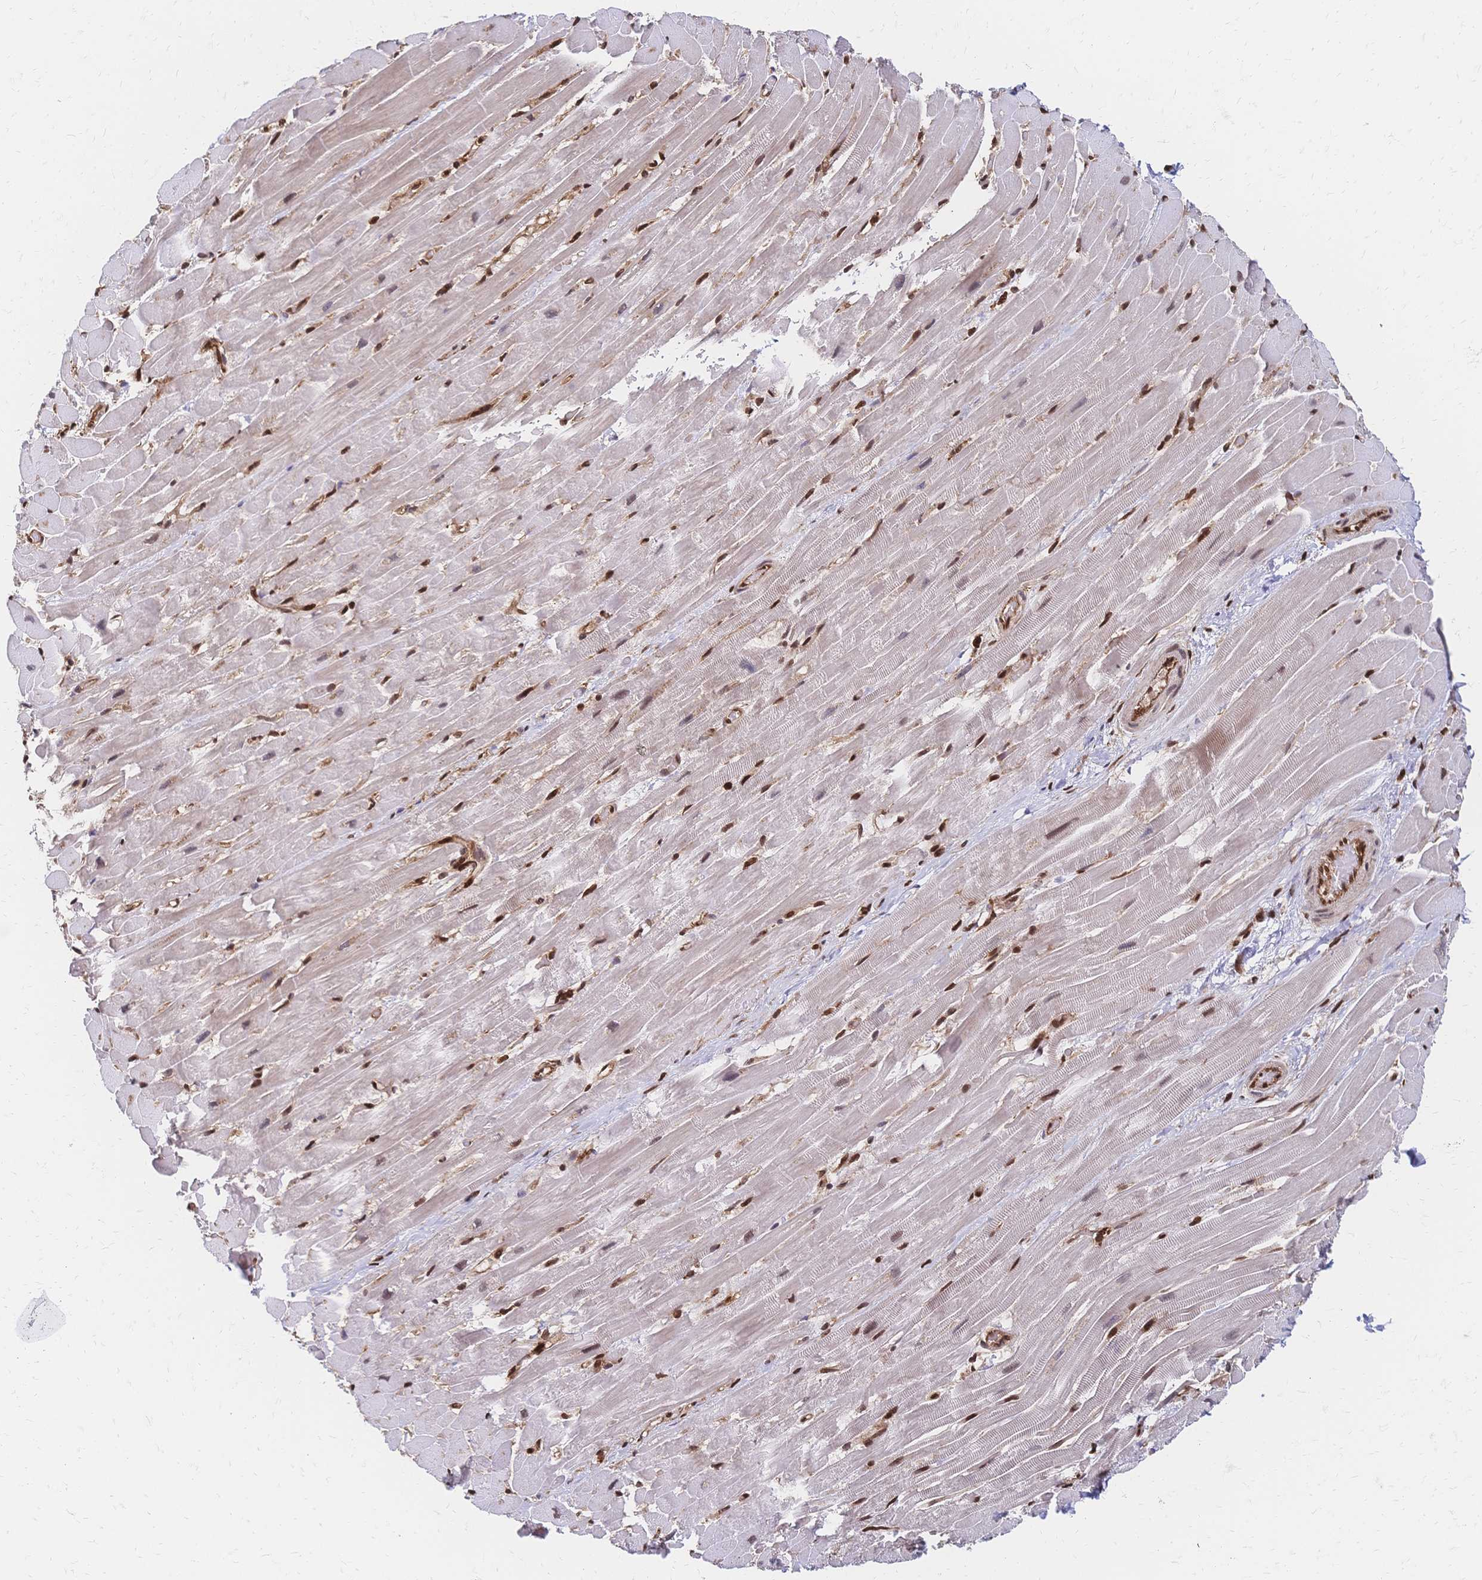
{"staining": {"intensity": "strong", "quantity": "25%-75%", "location": "nuclear"}, "tissue": "heart muscle", "cell_type": "Cardiomyocytes", "image_type": "normal", "snomed": [{"axis": "morphology", "description": "Normal tissue, NOS"}, {"axis": "topography", "description": "Heart"}], "caption": "A high amount of strong nuclear positivity is appreciated in approximately 25%-75% of cardiomyocytes in benign heart muscle. The staining was performed using DAB (3,3'-diaminobenzidine) to visualize the protein expression in brown, while the nuclei were stained in blue with hematoxylin (Magnification: 20x).", "gene": "HDGF", "patient": {"sex": "male", "age": 37}}